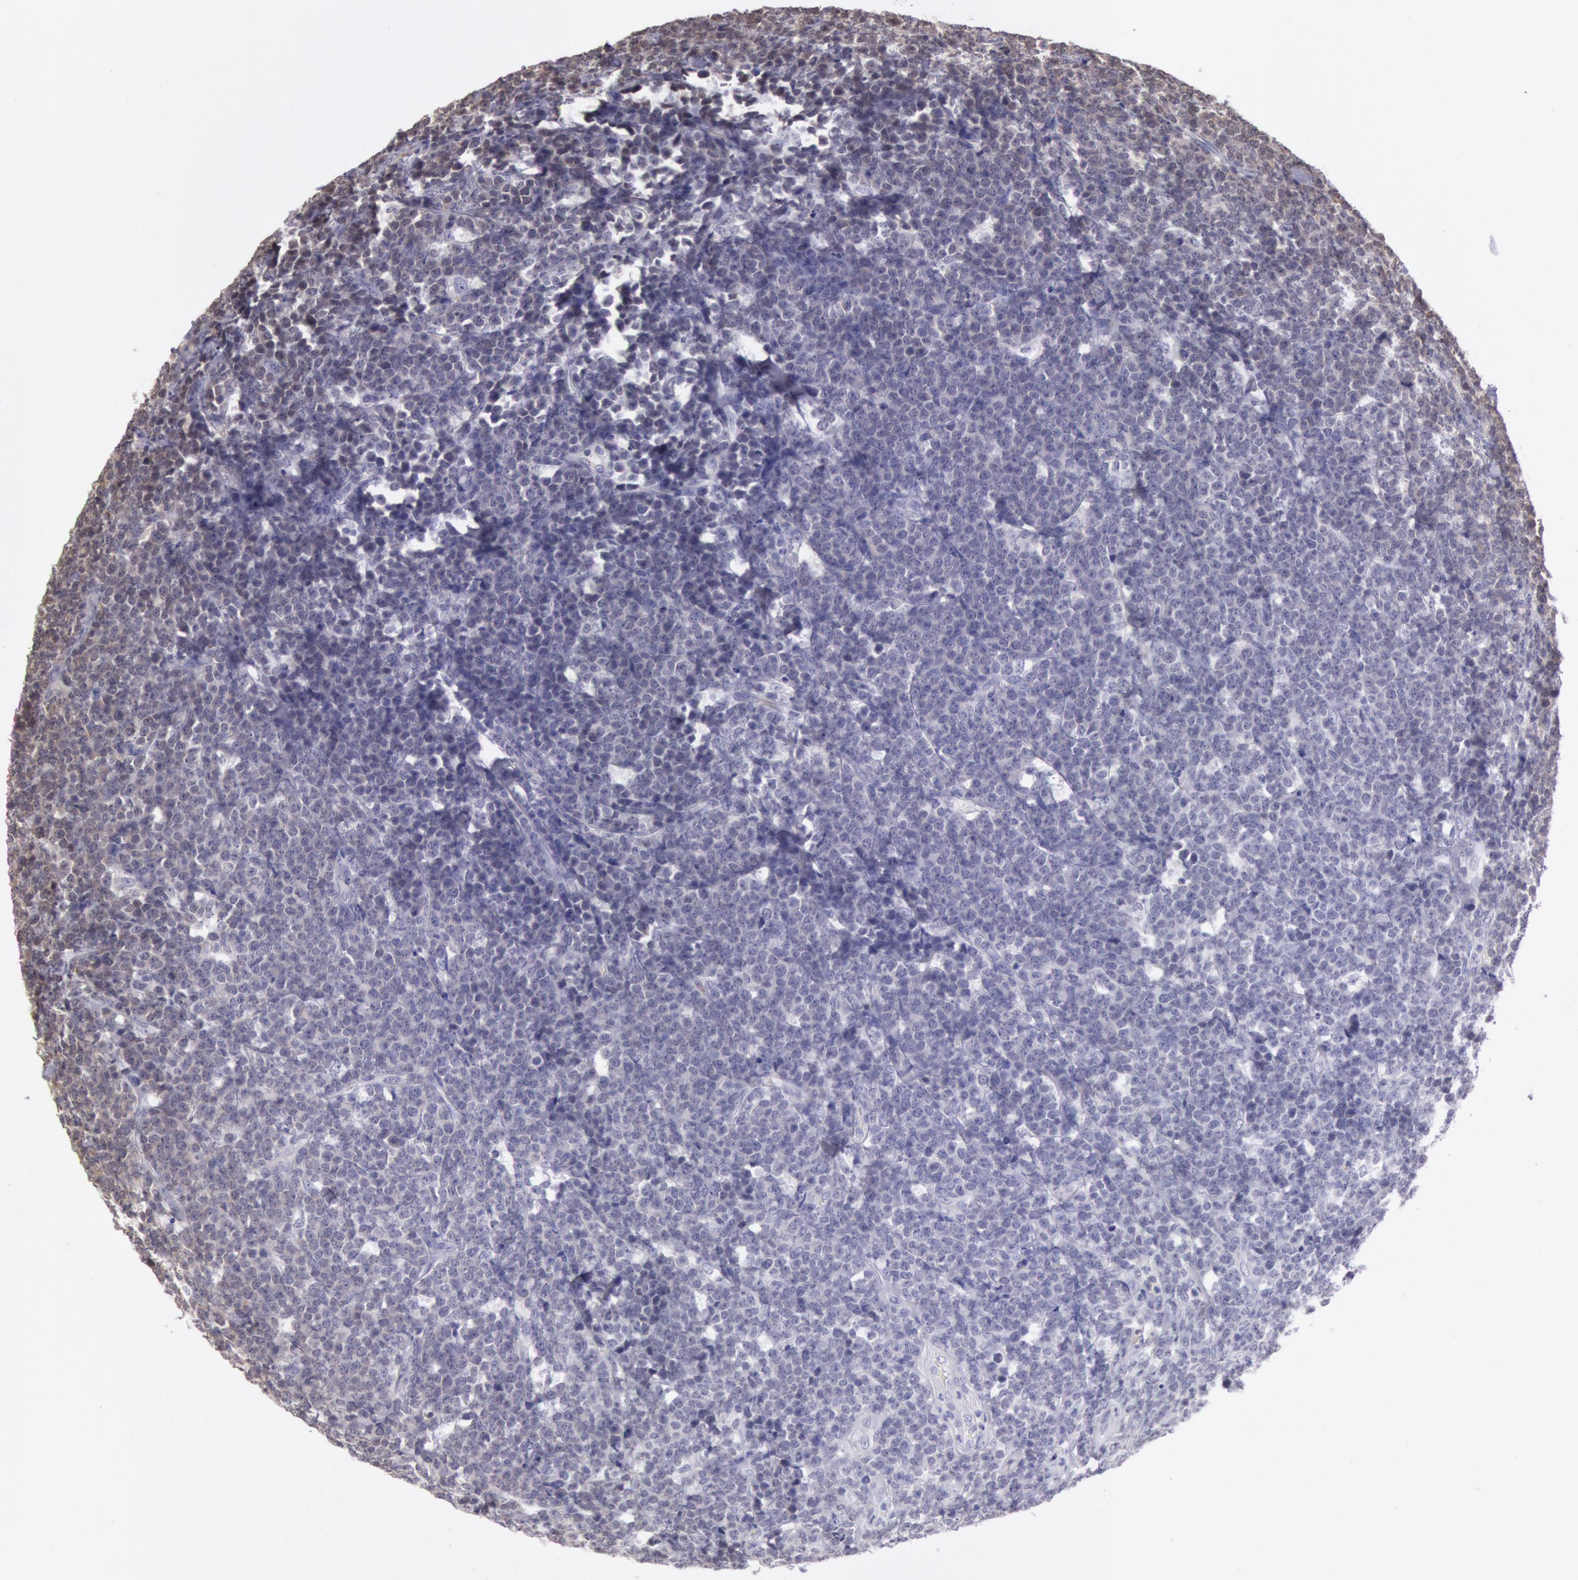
{"staining": {"intensity": "negative", "quantity": "none", "location": "none"}, "tissue": "lymphoma", "cell_type": "Tumor cells", "image_type": "cancer", "snomed": [{"axis": "morphology", "description": "Malignant lymphoma, non-Hodgkin's type, High grade"}, {"axis": "topography", "description": "Small intestine"}, {"axis": "topography", "description": "Colon"}], "caption": "A micrograph of lymphoma stained for a protein displays no brown staining in tumor cells.", "gene": "HIF1A", "patient": {"sex": "male", "age": 8}}